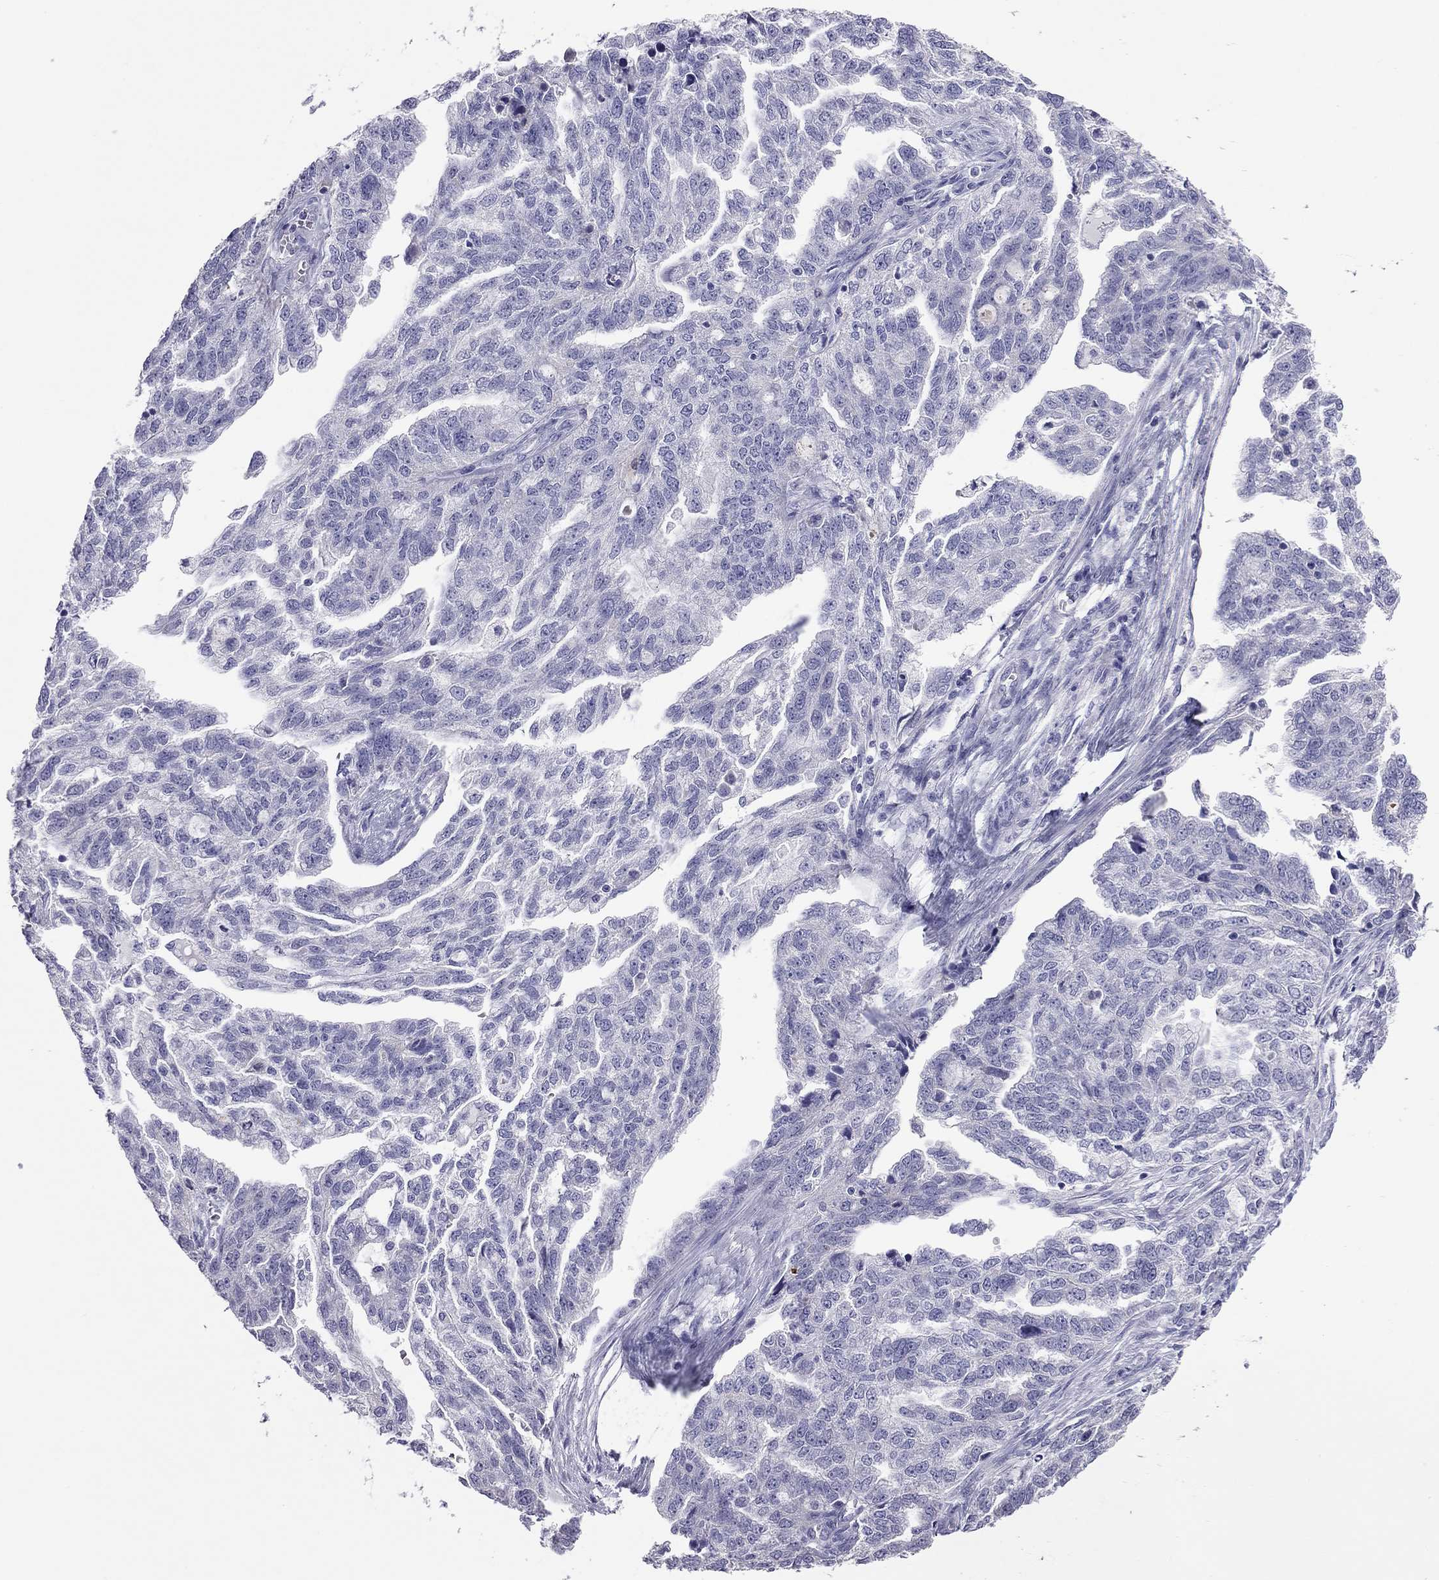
{"staining": {"intensity": "negative", "quantity": "none", "location": "none"}, "tissue": "ovarian cancer", "cell_type": "Tumor cells", "image_type": "cancer", "snomed": [{"axis": "morphology", "description": "Cystadenocarcinoma, serous, NOS"}, {"axis": "topography", "description": "Ovary"}], "caption": "Protein analysis of ovarian serous cystadenocarcinoma demonstrates no significant positivity in tumor cells.", "gene": "PPP1R3A", "patient": {"sex": "female", "age": 51}}